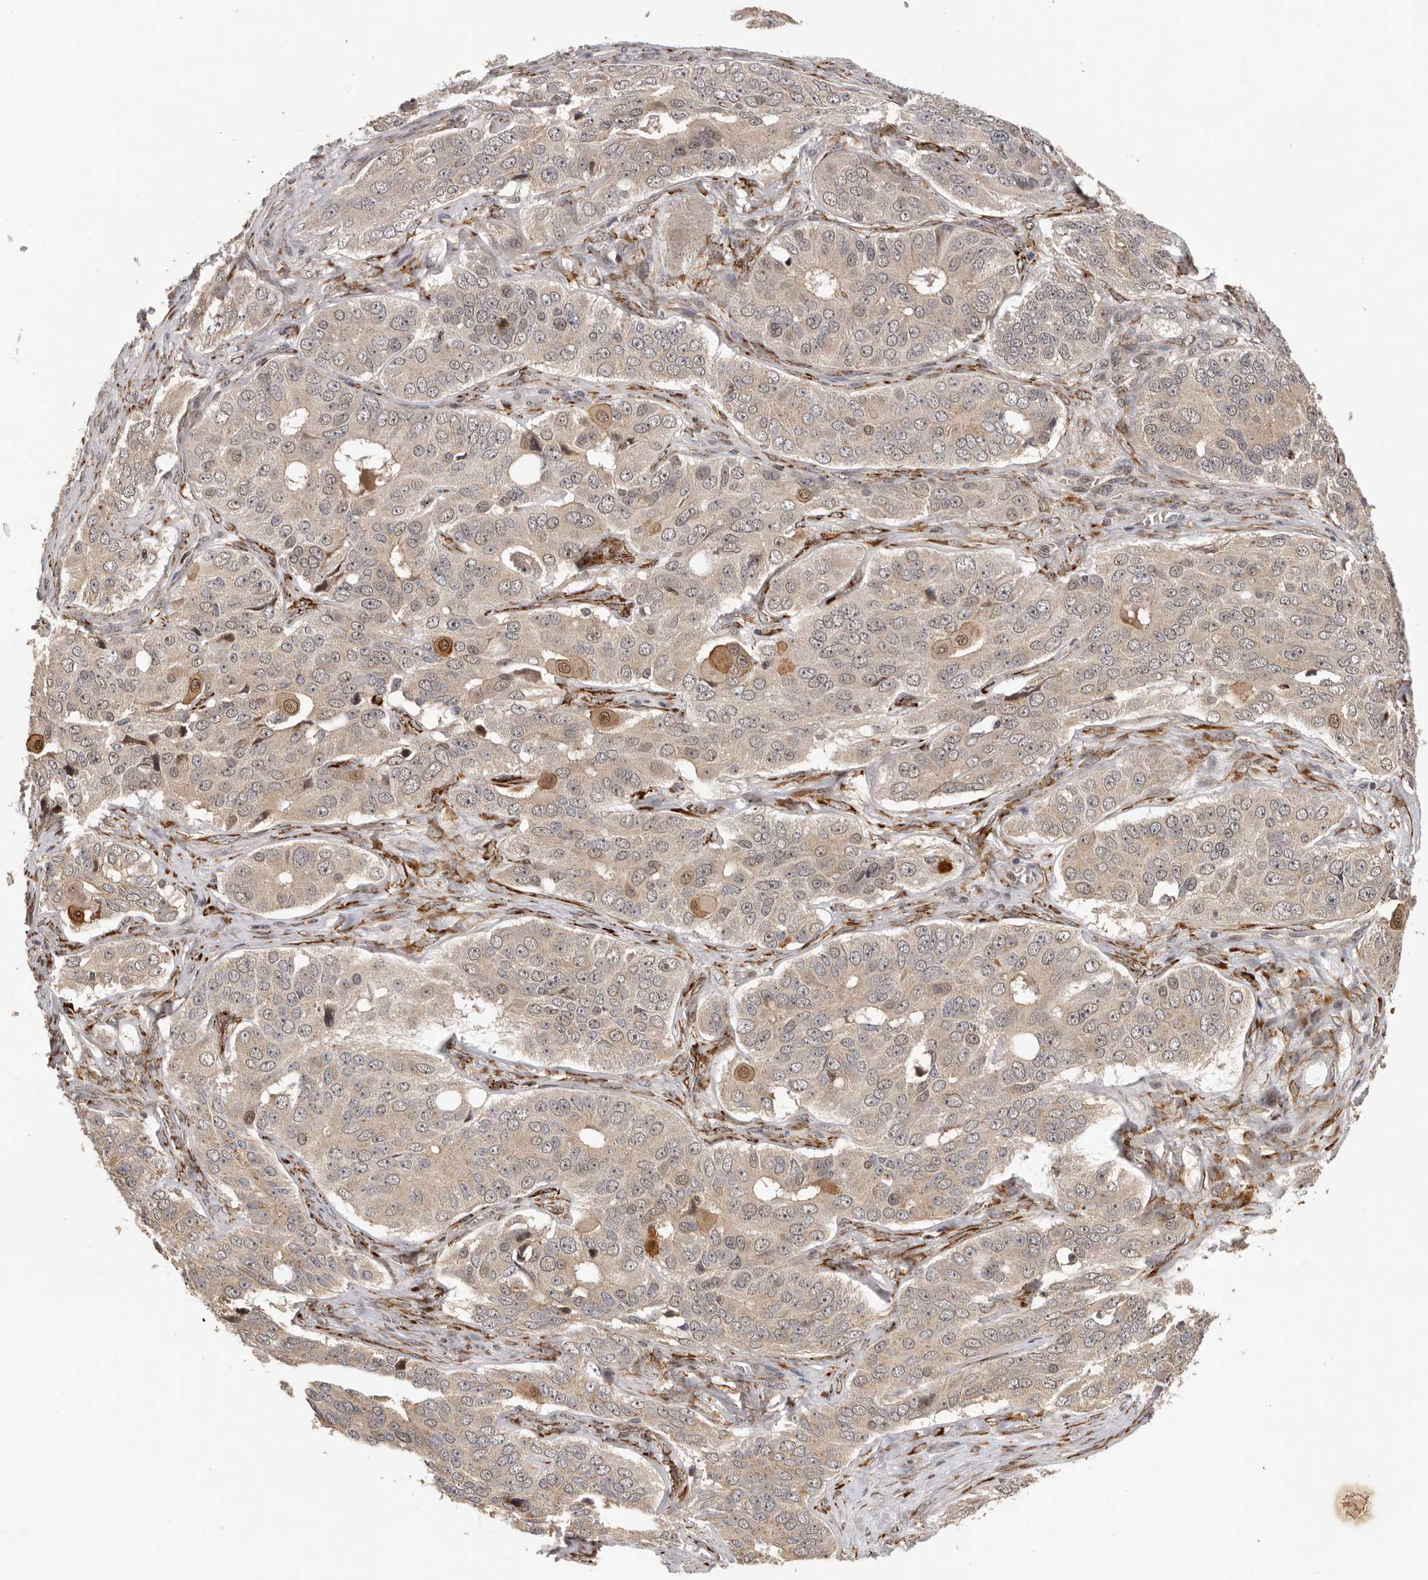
{"staining": {"intensity": "weak", "quantity": "<25%", "location": "nuclear"}, "tissue": "ovarian cancer", "cell_type": "Tumor cells", "image_type": "cancer", "snomed": [{"axis": "morphology", "description": "Carcinoma, endometroid"}, {"axis": "topography", "description": "Ovary"}], "caption": "A high-resolution micrograph shows immunohistochemistry (IHC) staining of ovarian cancer, which exhibits no significant expression in tumor cells.", "gene": "HENMT1", "patient": {"sex": "female", "age": 51}}